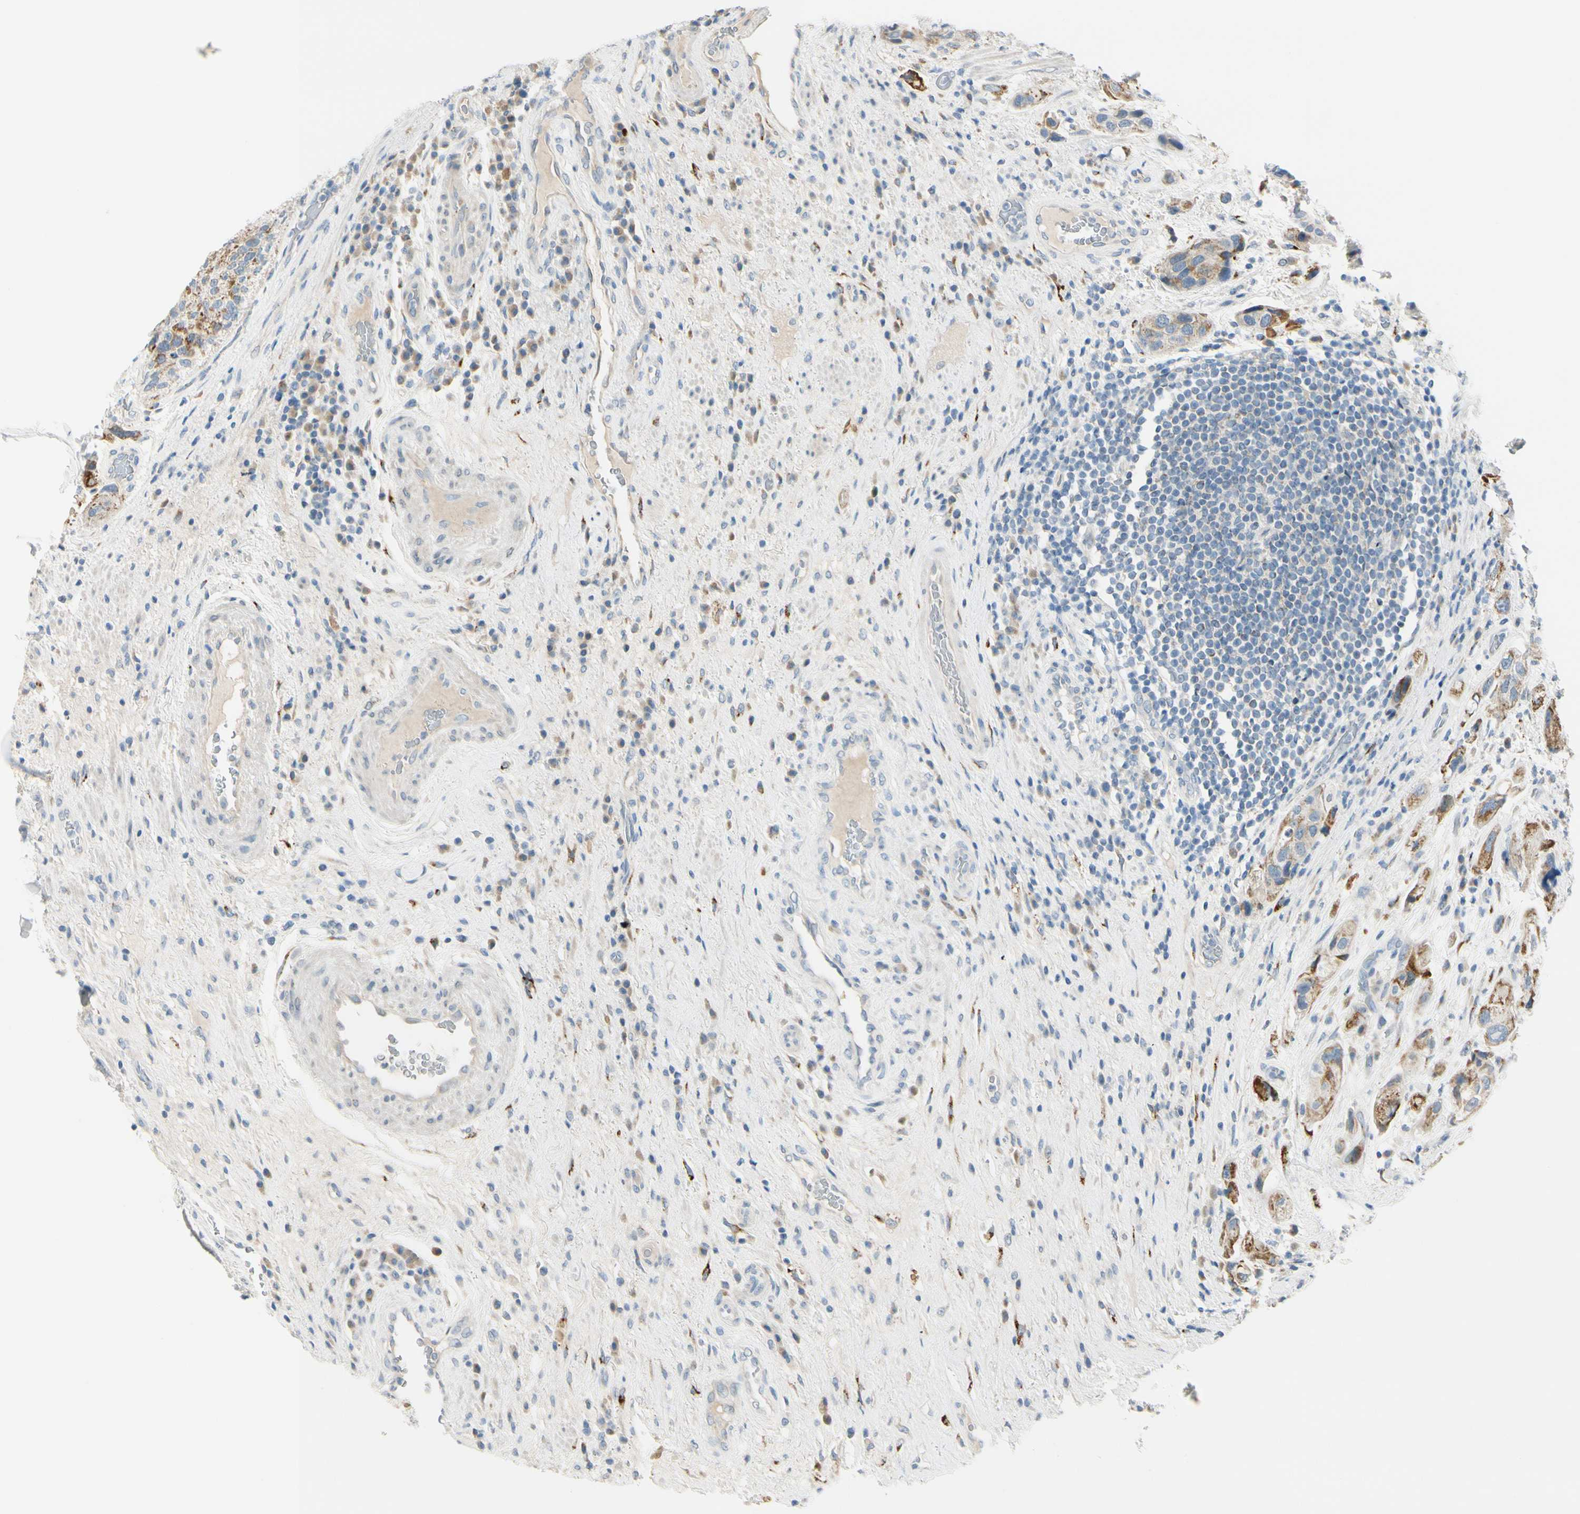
{"staining": {"intensity": "strong", "quantity": "<25%", "location": "cytoplasmic/membranous"}, "tissue": "urothelial cancer", "cell_type": "Tumor cells", "image_type": "cancer", "snomed": [{"axis": "morphology", "description": "Urothelial carcinoma, High grade"}, {"axis": "topography", "description": "Urinary bladder"}], "caption": "Strong cytoplasmic/membranous expression is present in about <25% of tumor cells in high-grade urothelial carcinoma.", "gene": "GALNT5", "patient": {"sex": "female", "age": 64}}